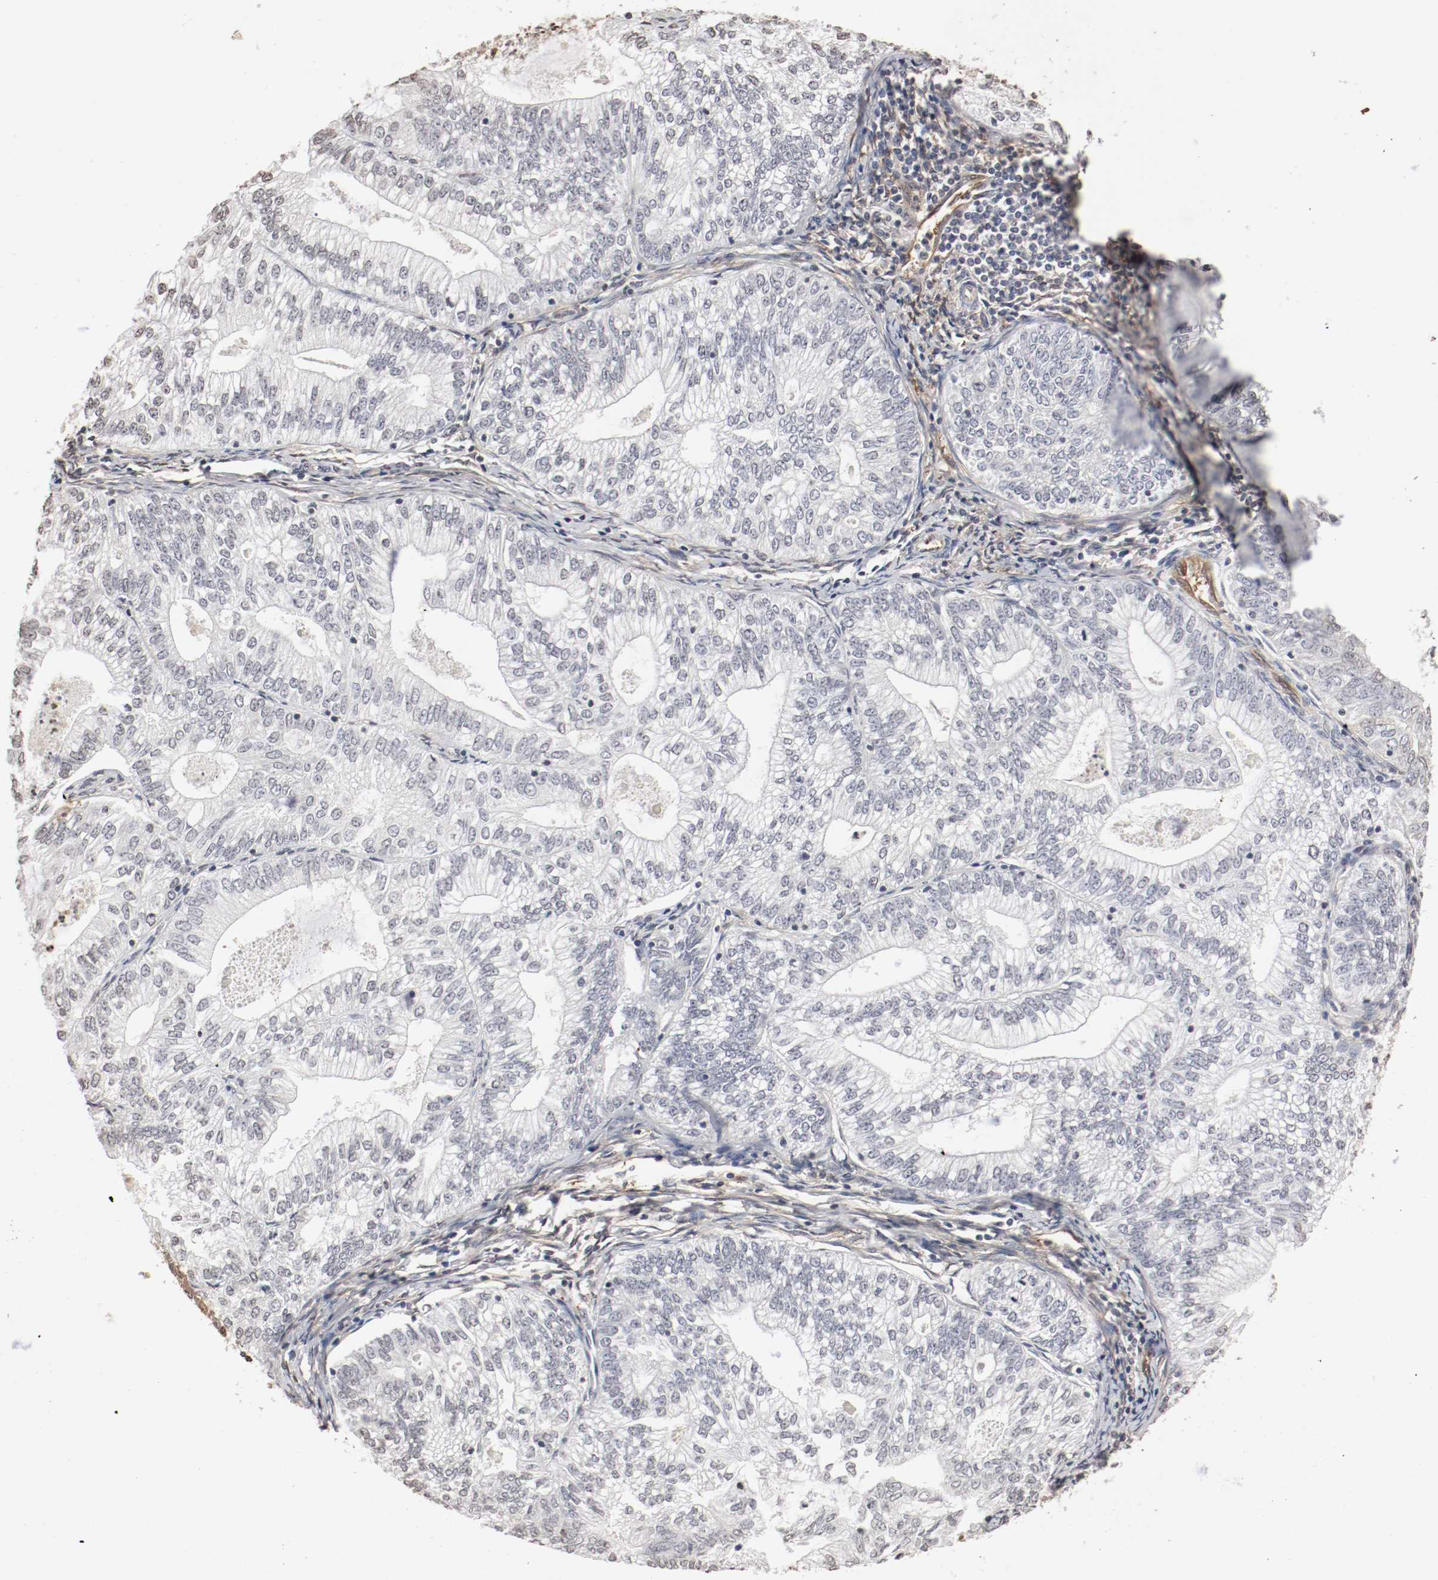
{"staining": {"intensity": "negative", "quantity": "none", "location": "none"}, "tissue": "endometrial cancer", "cell_type": "Tumor cells", "image_type": "cancer", "snomed": [{"axis": "morphology", "description": "Adenocarcinoma, NOS"}, {"axis": "topography", "description": "Endometrium"}], "caption": "DAB immunohistochemical staining of endometrial cancer (adenocarcinoma) demonstrates no significant positivity in tumor cells.", "gene": "WASL", "patient": {"sex": "female", "age": 69}}